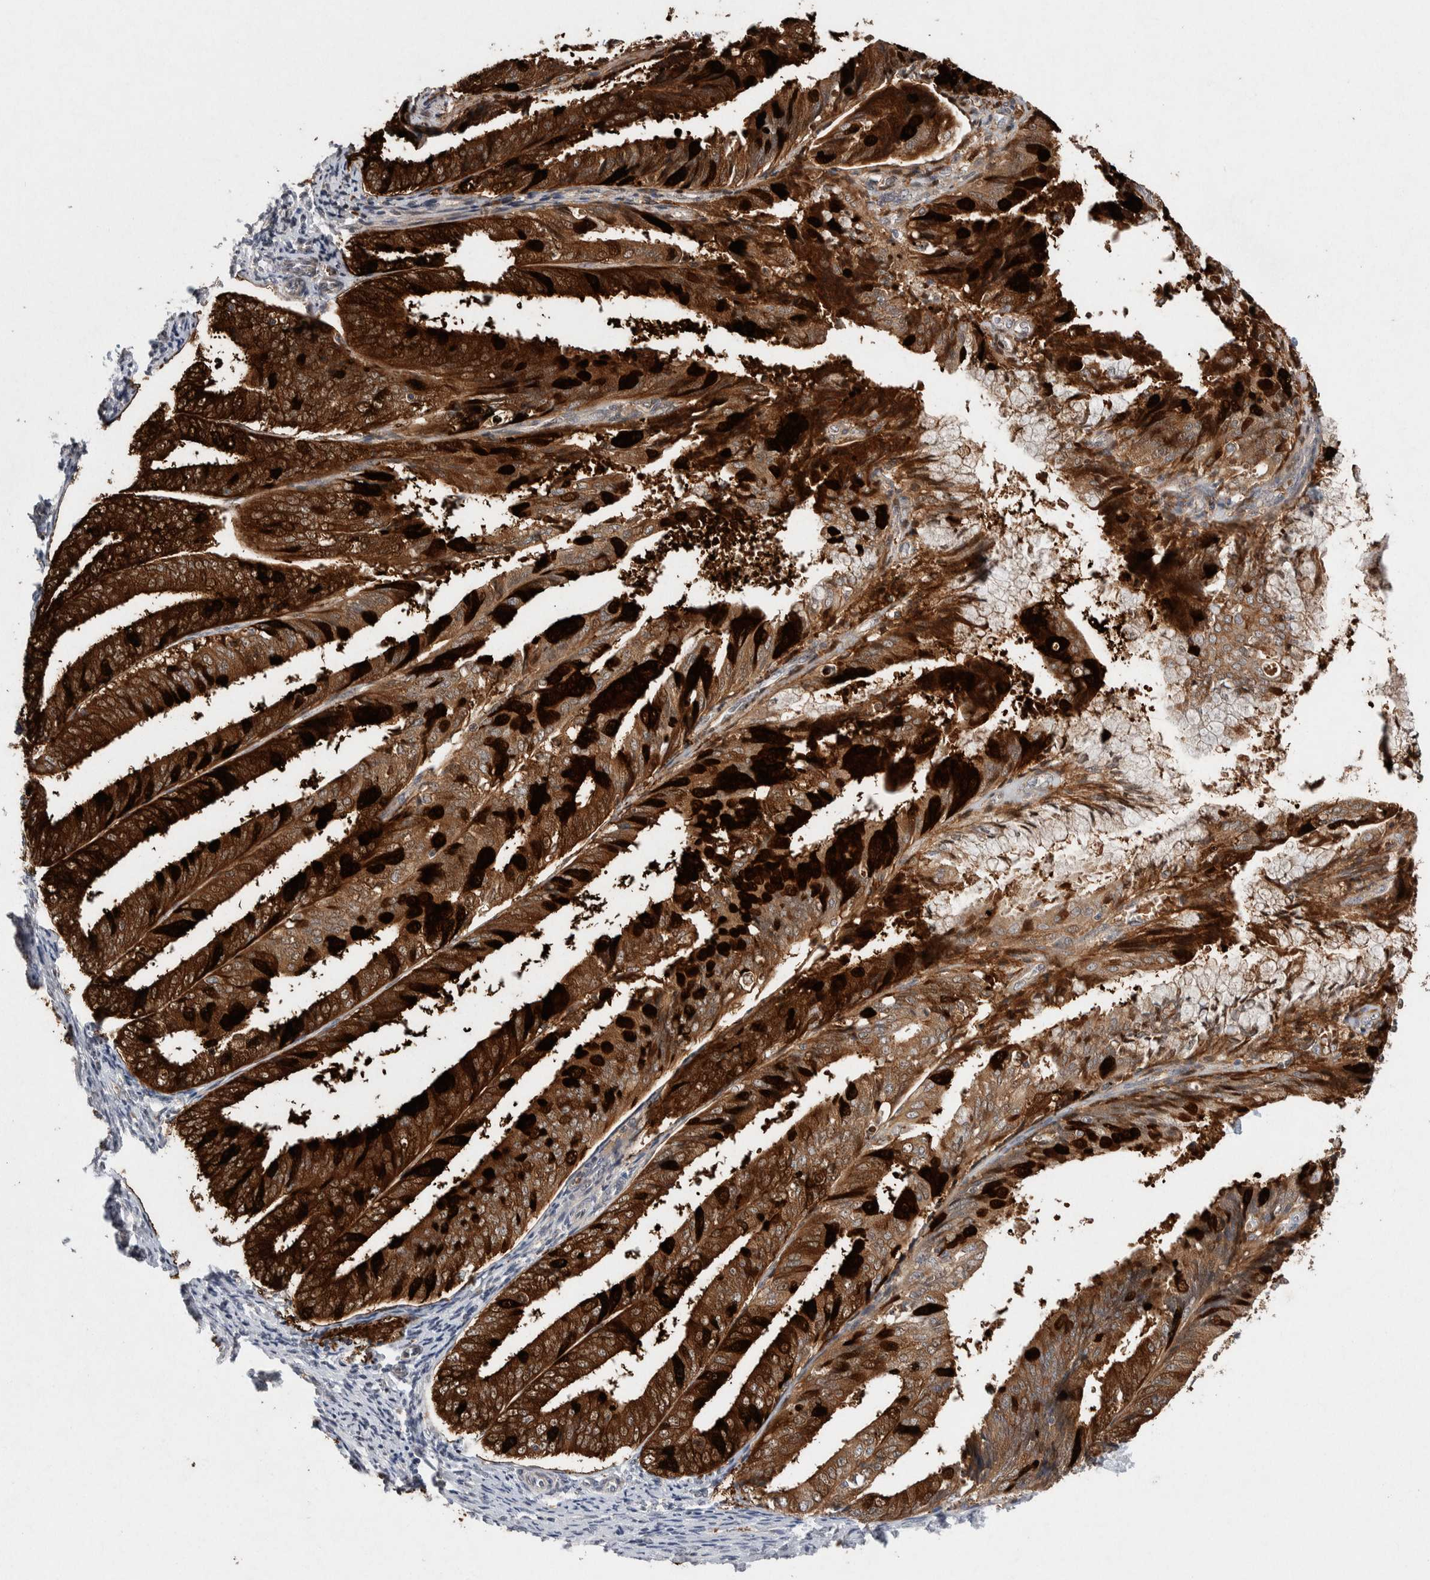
{"staining": {"intensity": "strong", "quantity": ">75%", "location": "cytoplasmic/membranous"}, "tissue": "endometrial cancer", "cell_type": "Tumor cells", "image_type": "cancer", "snomed": [{"axis": "morphology", "description": "Adenocarcinoma, NOS"}, {"axis": "topography", "description": "Endometrium"}], "caption": "The immunohistochemical stain highlights strong cytoplasmic/membranous positivity in tumor cells of adenocarcinoma (endometrial) tissue.", "gene": "KCNK1", "patient": {"sex": "female", "age": 63}}